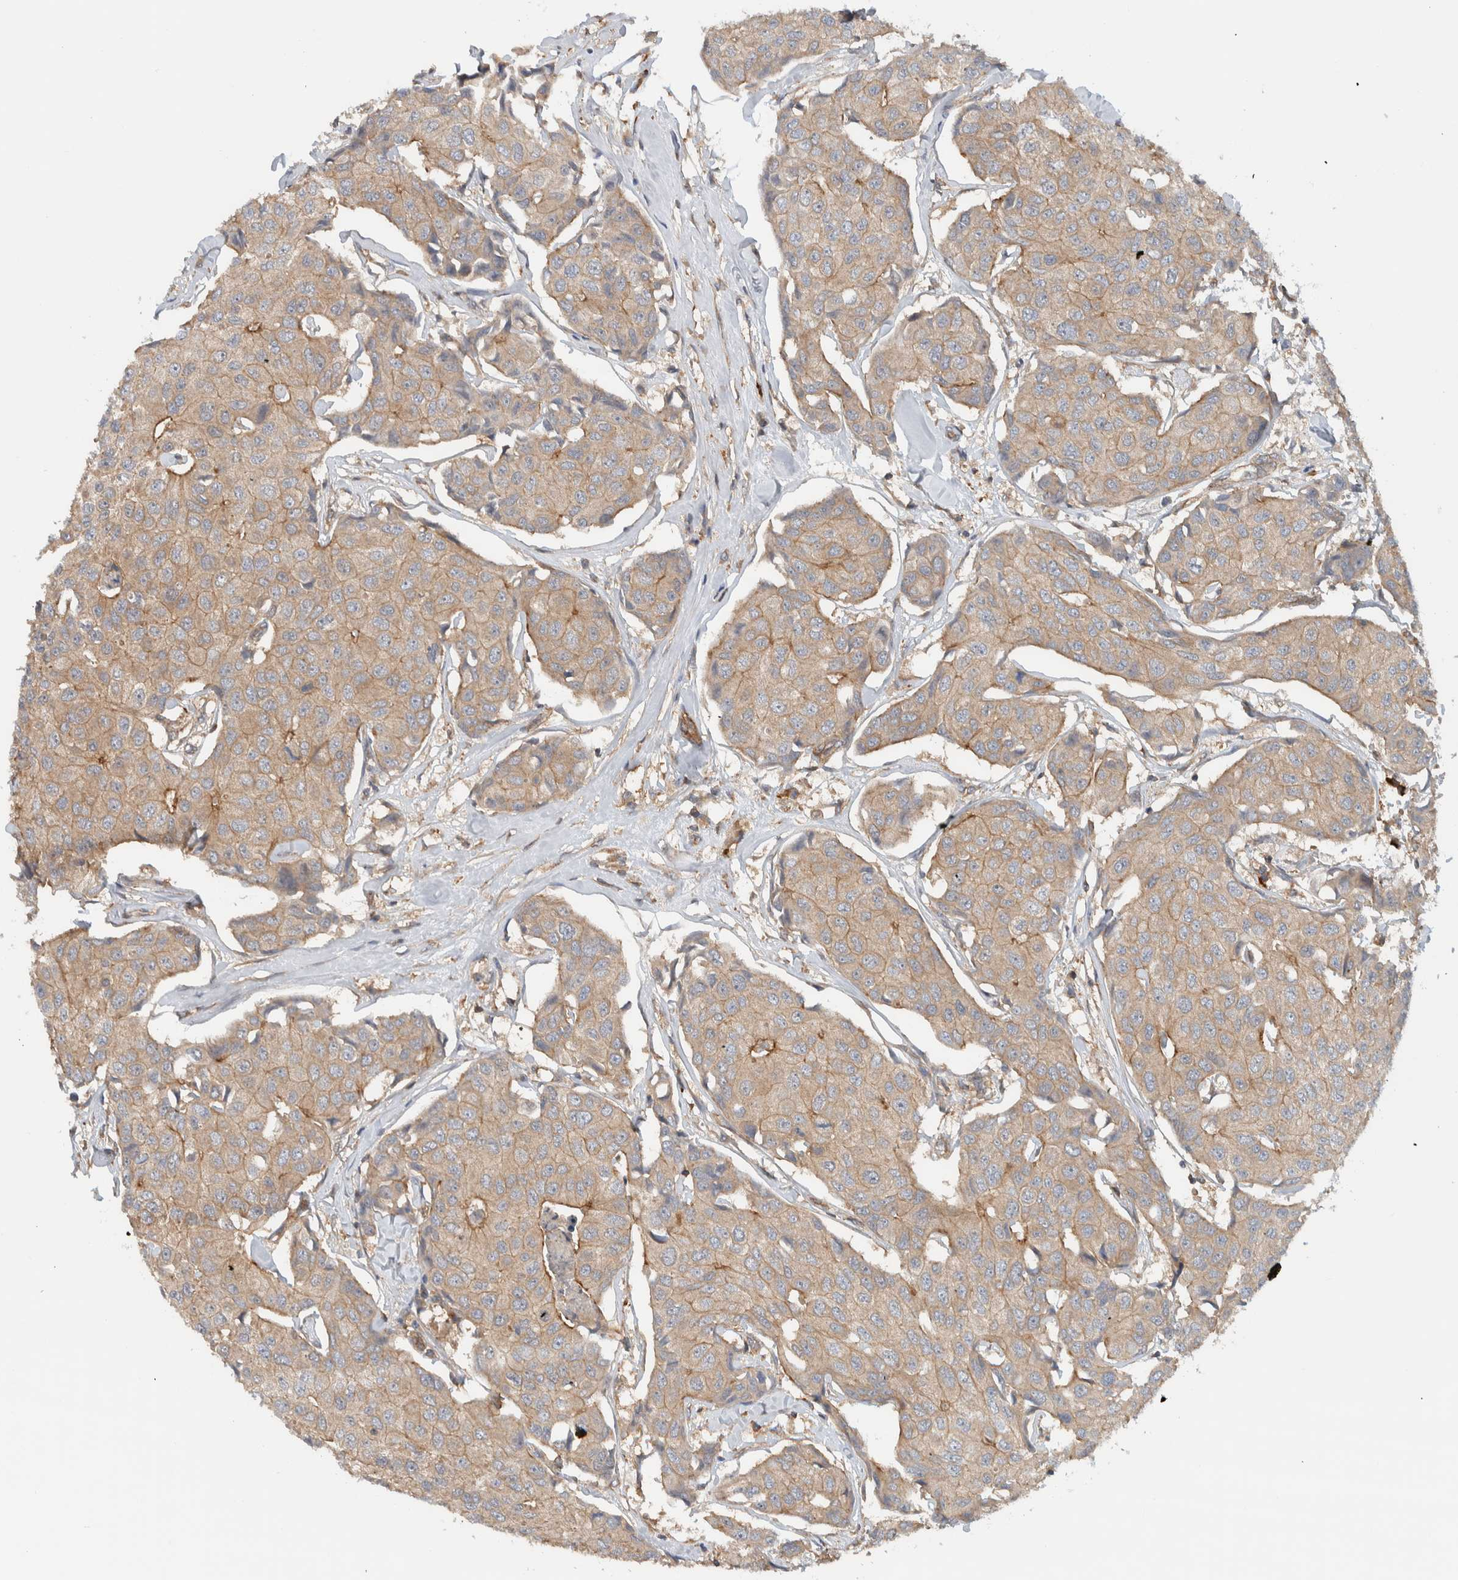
{"staining": {"intensity": "weak", "quantity": ">75%", "location": "cytoplasmic/membranous"}, "tissue": "breast cancer", "cell_type": "Tumor cells", "image_type": "cancer", "snomed": [{"axis": "morphology", "description": "Duct carcinoma"}, {"axis": "topography", "description": "Breast"}], "caption": "About >75% of tumor cells in human breast cancer exhibit weak cytoplasmic/membranous protein positivity as visualized by brown immunohistochemical staining.", "gene": "MPRIP", "patient": {"sex": "female", "age": 80}}